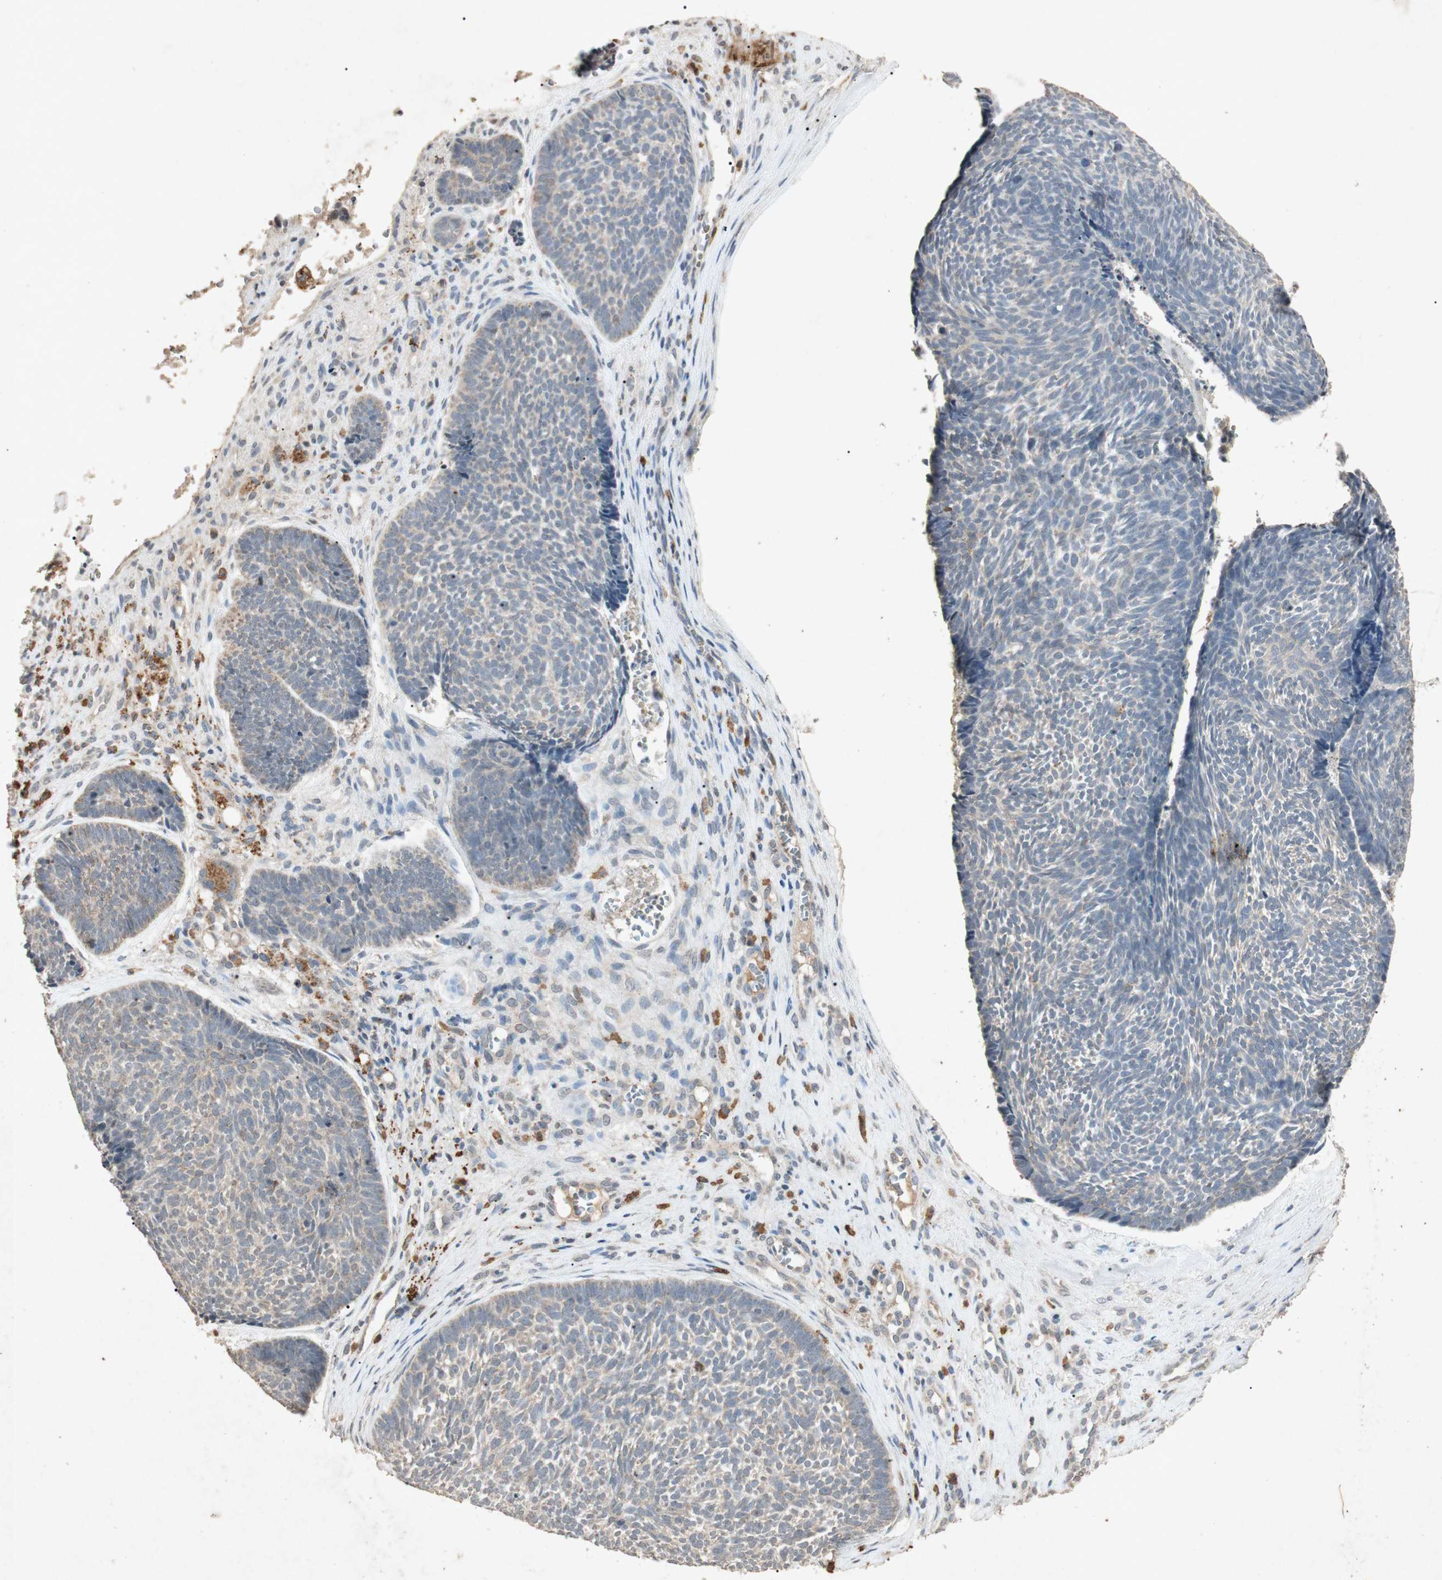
{"staining": {"intensity": "weak", "quantity": ">75%", "location": "cytoplasmic/membranous"}, "tissue": "skin cancer", "cell_type": "Tumor cells", "image_type": "cancer", "snomed": [{"axis": "morphology", "description": "Basal cell carcinoma"}, {"axis": "topography", "description": "Skin"}], "caption": "A high-resolution micrograph shows IHC staining of skin cancer, which reveals weak cytoplasmic/membranous expression in approximately >75% of tumor cells.", "gene": "MSRB1", "patient": {"sex": "male", "age": 84}}